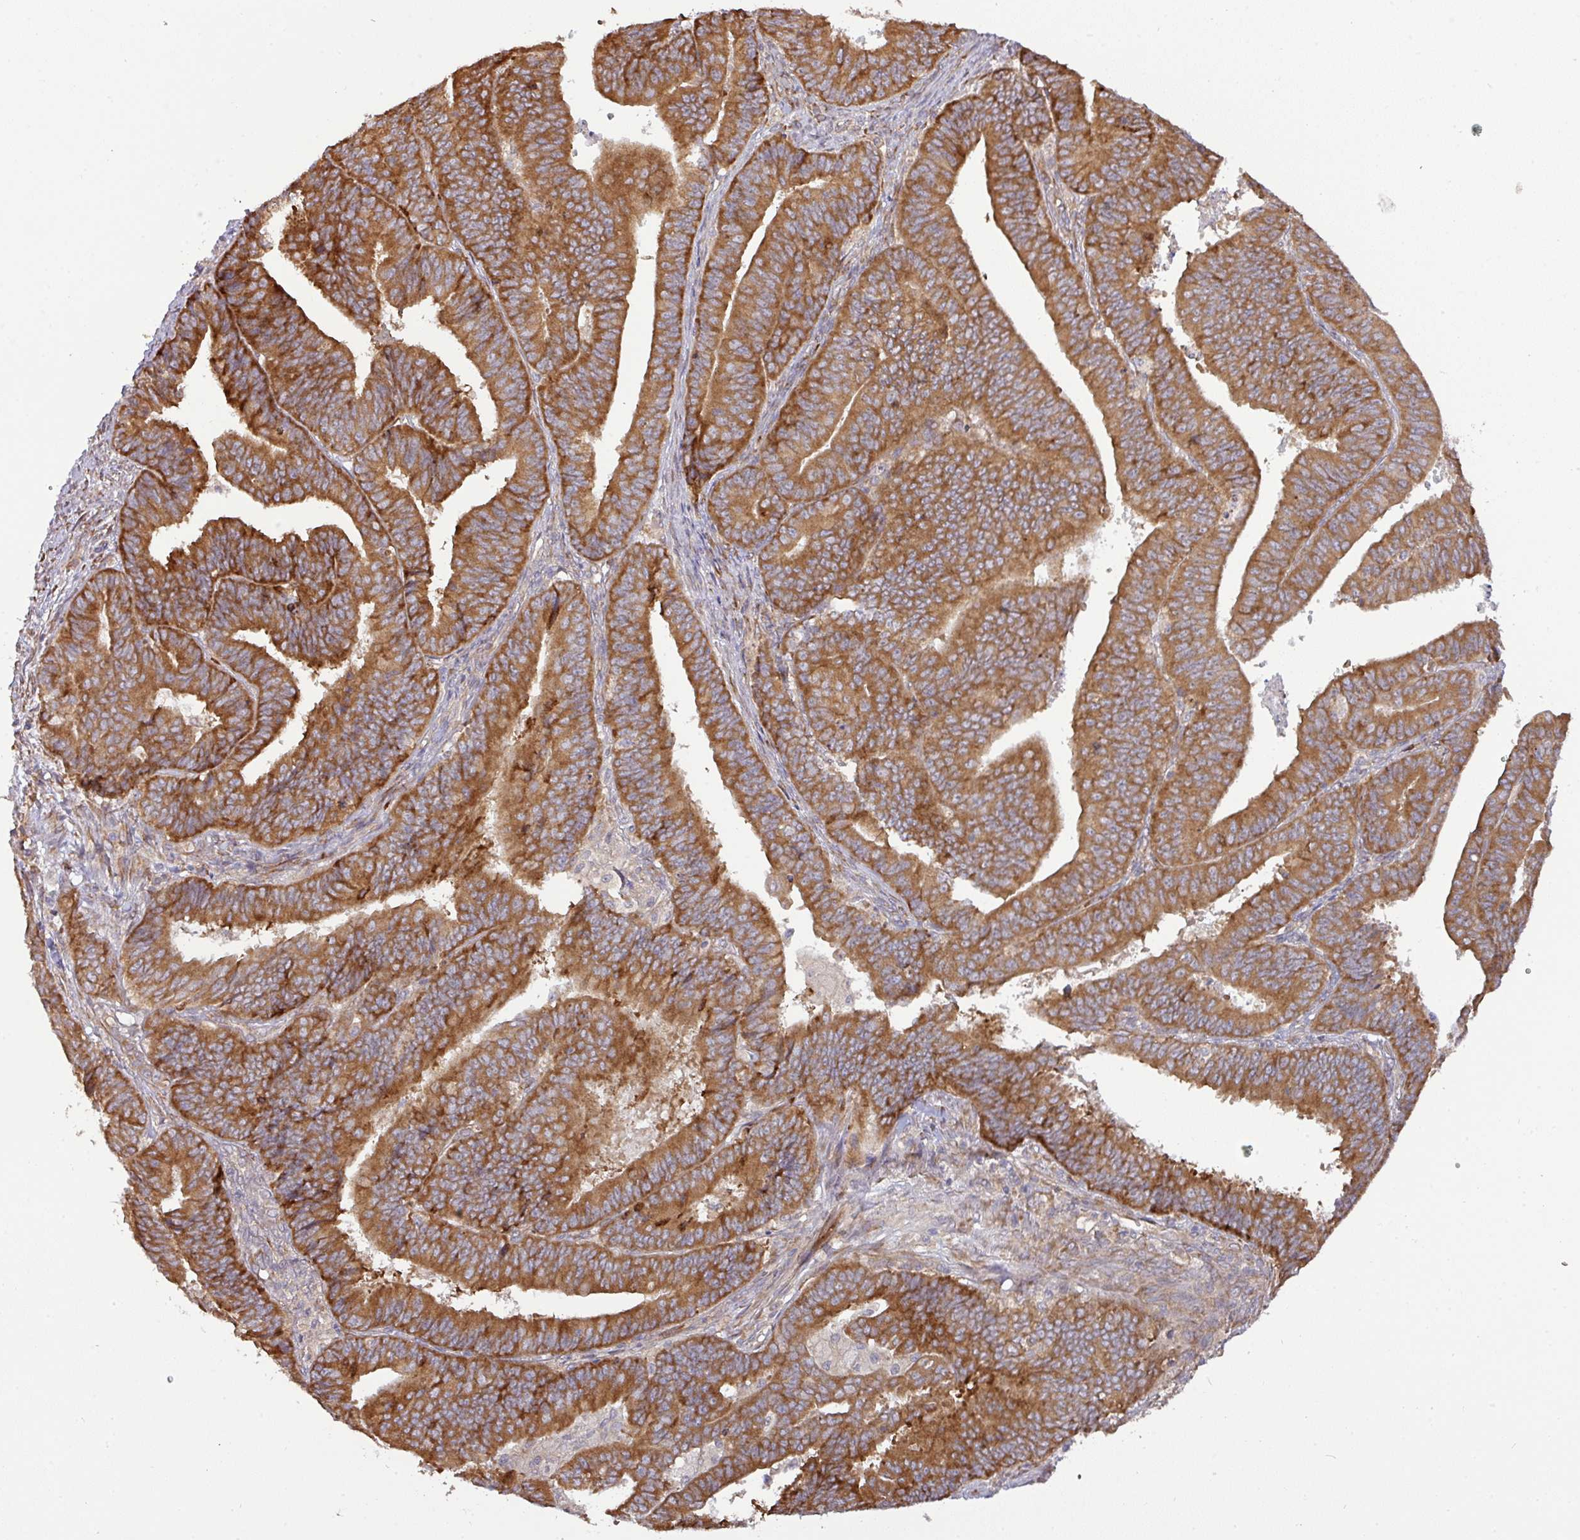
{"staining": {"intensity": "strong", "quantity": ">75%", "location": "cytoplasmic/membranous"}, "tissue": "endometrial cancer", "cell_type": "Tumor cells", "image_type": "cancer", "snomed": [{"axis": "morphology", "description": "Adenocarcinoma, NOS"}, {"axis": "topography", "description": "Endometrium"}], "caption": "This image exhibits IHC staining of human endometrial cancer, with high strong cytoplasmic/membranous staining in about >75% of tumor cells.", "gene": "GALP", "patient": {"sex": "female", "age": 73}}